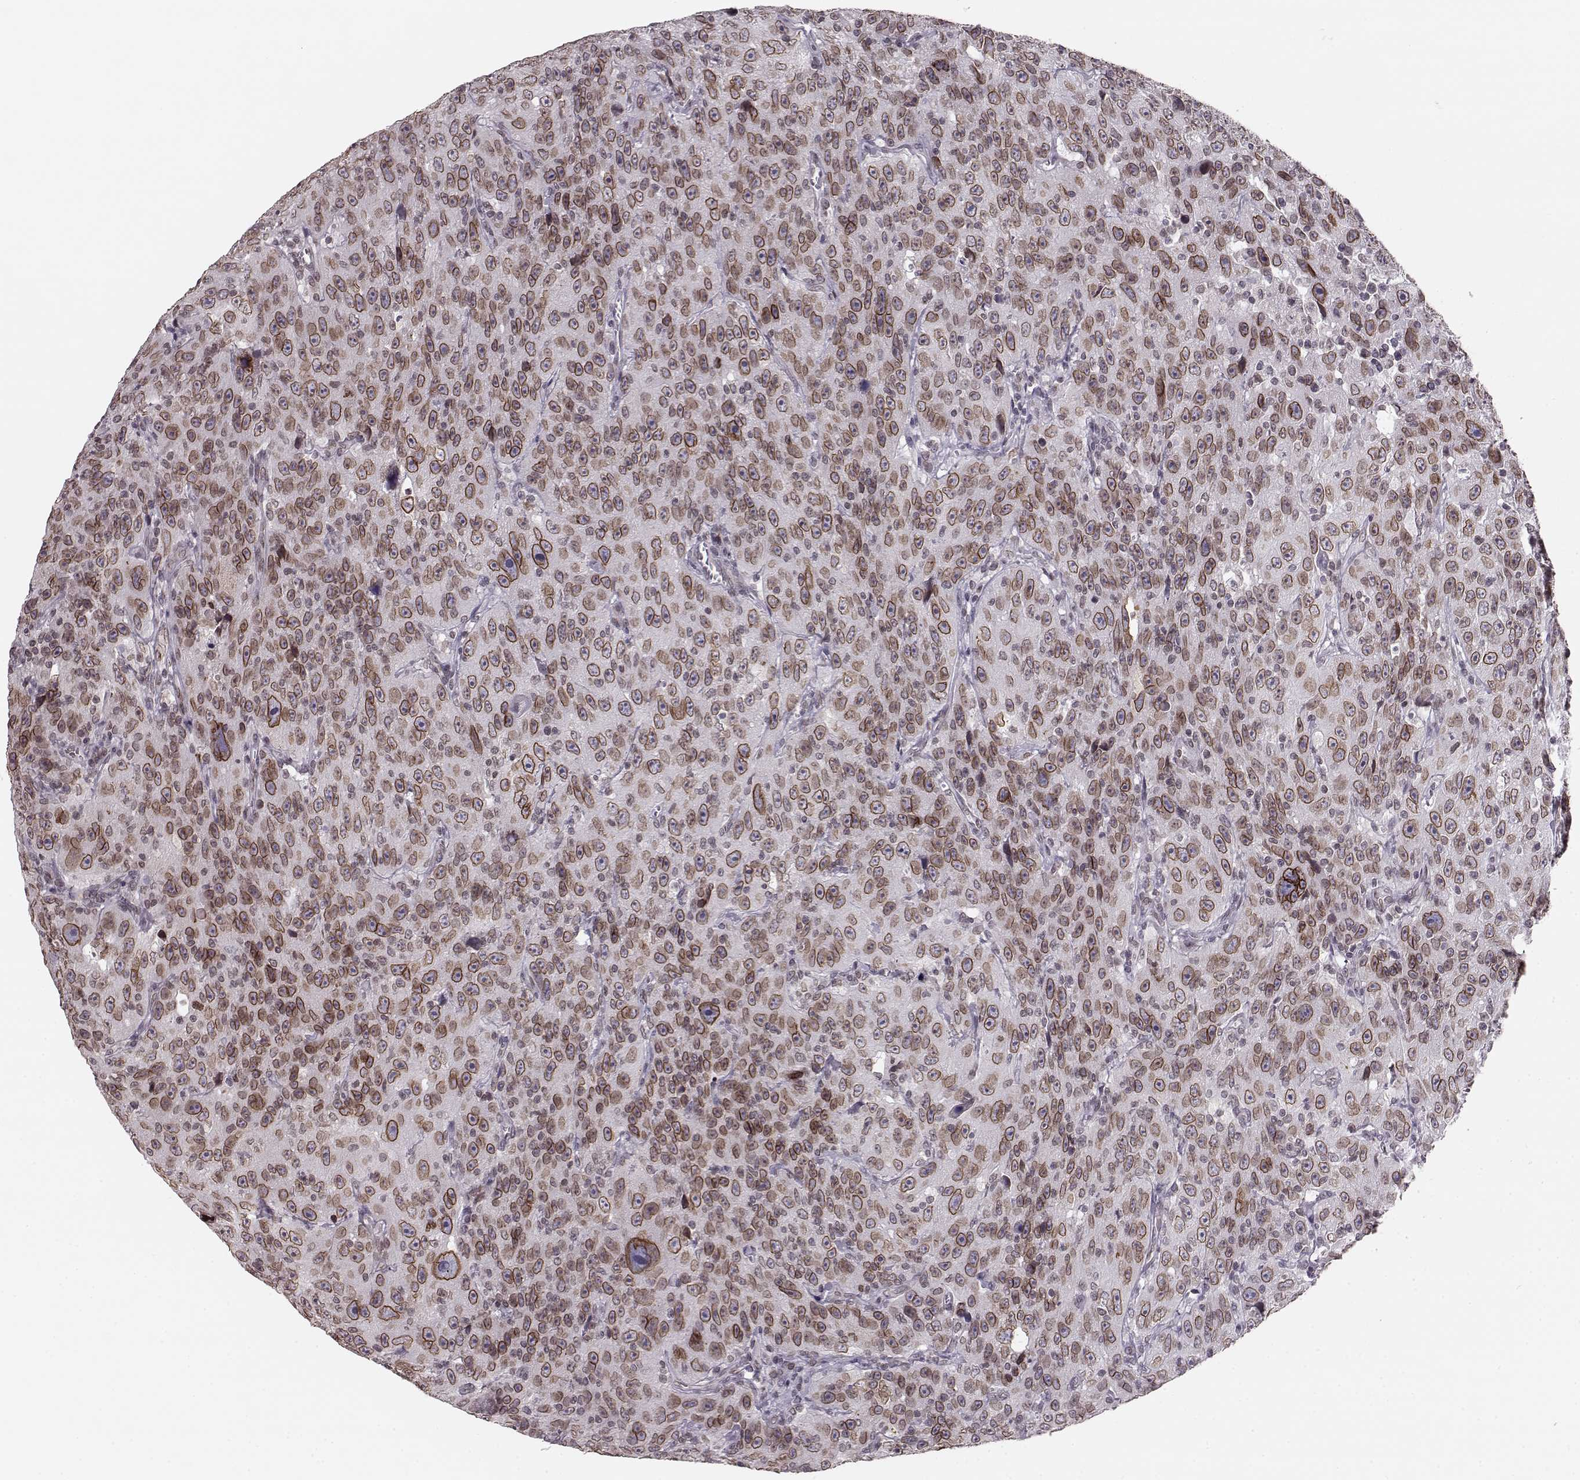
{"staining": {"intensity": "moderate", "quantity": ">75%", "location": "cytoplasmic/membranous,nuclear"}, "tissue": "urothelial cancer", "cell_type": "Tumor cells", "image_type": "cancer", "snomed": [{"axis": "morphology", "description": "Urothelial carcinoma, NOS"}, {"axis": "morphology", "description": "Urothelial carcinoma, High grade"}, {"axis": "topography", "description": "Urinary bladder"}], "caption": "Human urothelial carcinoma (high-grade) stained for a protein (brown) reveals moderate cytoplasmic/membranous and nuclear positive expression in about >75% of tumor cells.", "gene": "DCAF12", "patient": {"sex": "female", "age": 73}}